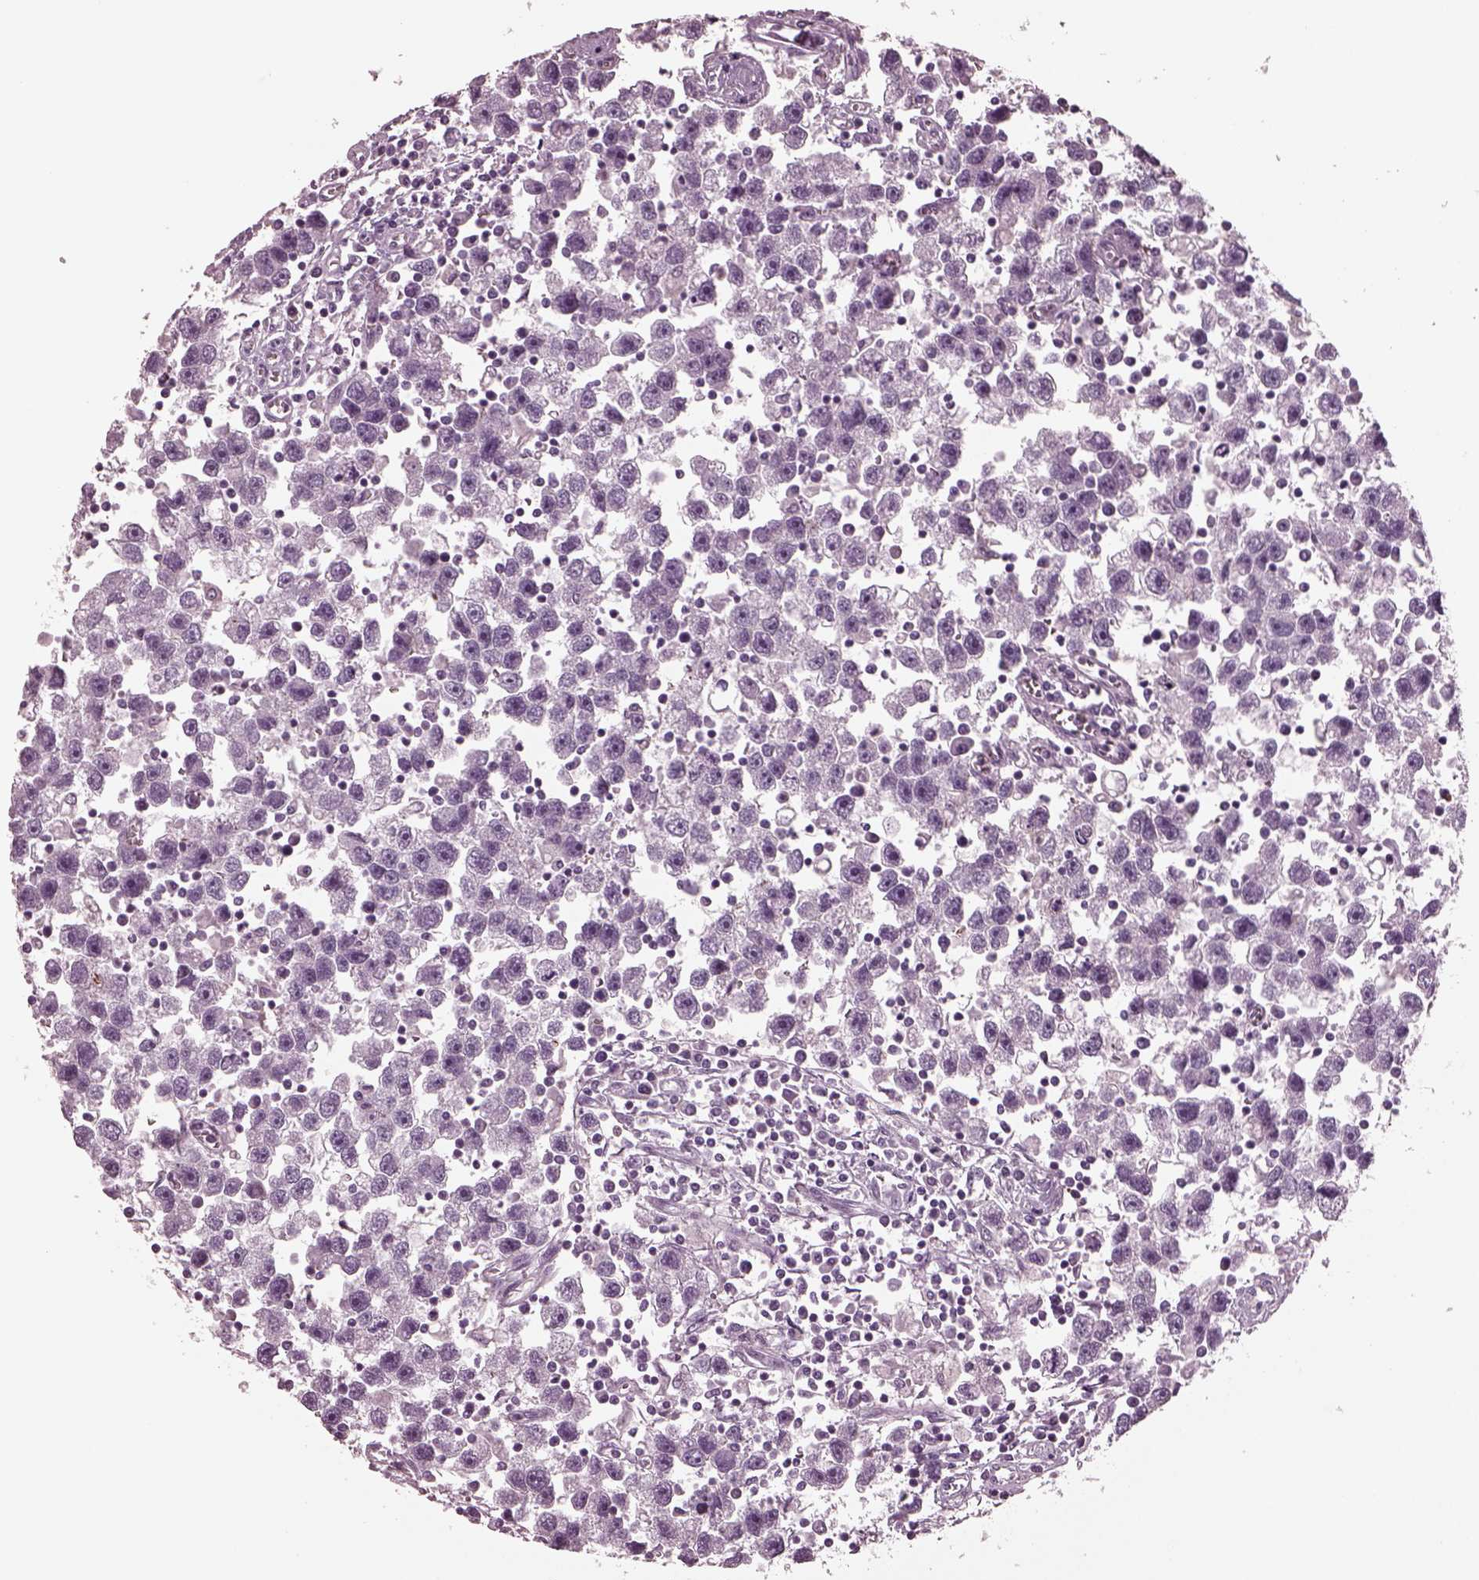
{"staining": {"intensity": "negative", "quantity": "none", "location": "none"}, "tissue": "testis cancer", "cell_type": "Tumor cells", "image_type": "cancer", "snomed": [{"axis": "morphology", "description": "Seminoma, NOS"}, {"axis": "topography", "description": "Testis"}], "caption": "DAB immunohistochemical staining of testis cancer (seminoma) exhibits no significant staining in tumor cells. (DAB (3,3'-diaminobenzidine) immunohistochemistry (IHC) with hematoxylin counter stain).", "gene": "GDF11", "patient": {"sex": "male", "age": 30}}